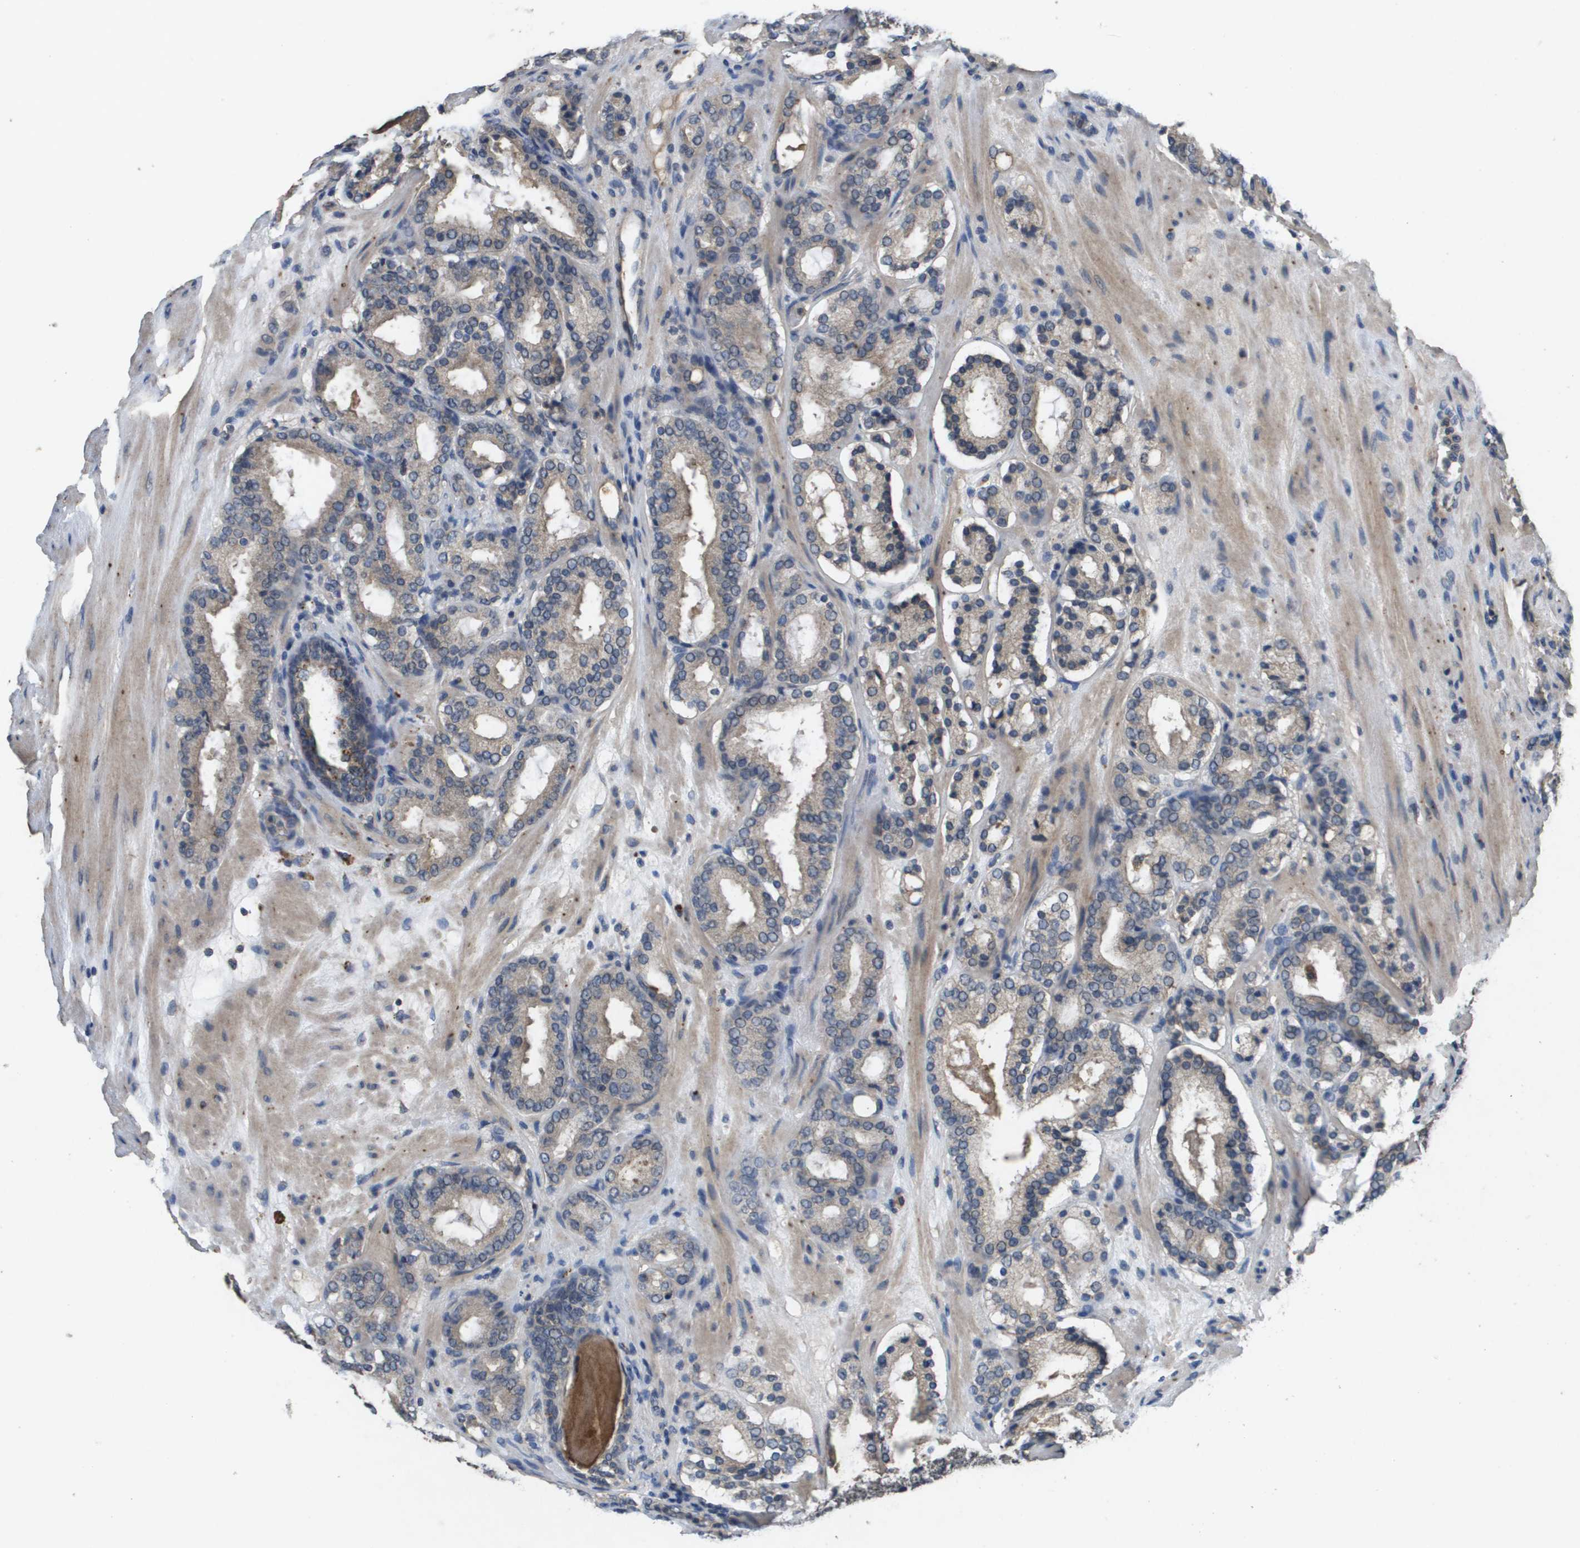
{"staining": {"intensity": "weak", "quantity": "<25%", "location": "cytoplasmic/membranous"}, "tissue": "prostate cancer", "cell_type": "Tumor cells", "image_type": "cancer", "snomed": [{"axis": "morphology", "description": "Adenocarcinoma, Low grade"}, {"axis": "topography", "description": "Prostate"}], "caption": "The immunohistochemistry histopathology image has no significant staining in tumor cells of adenocarcinoma (low-grade) (prostate) tissue.", "gene": "PROC", "patient": {"sex": "male", "age": 69}}